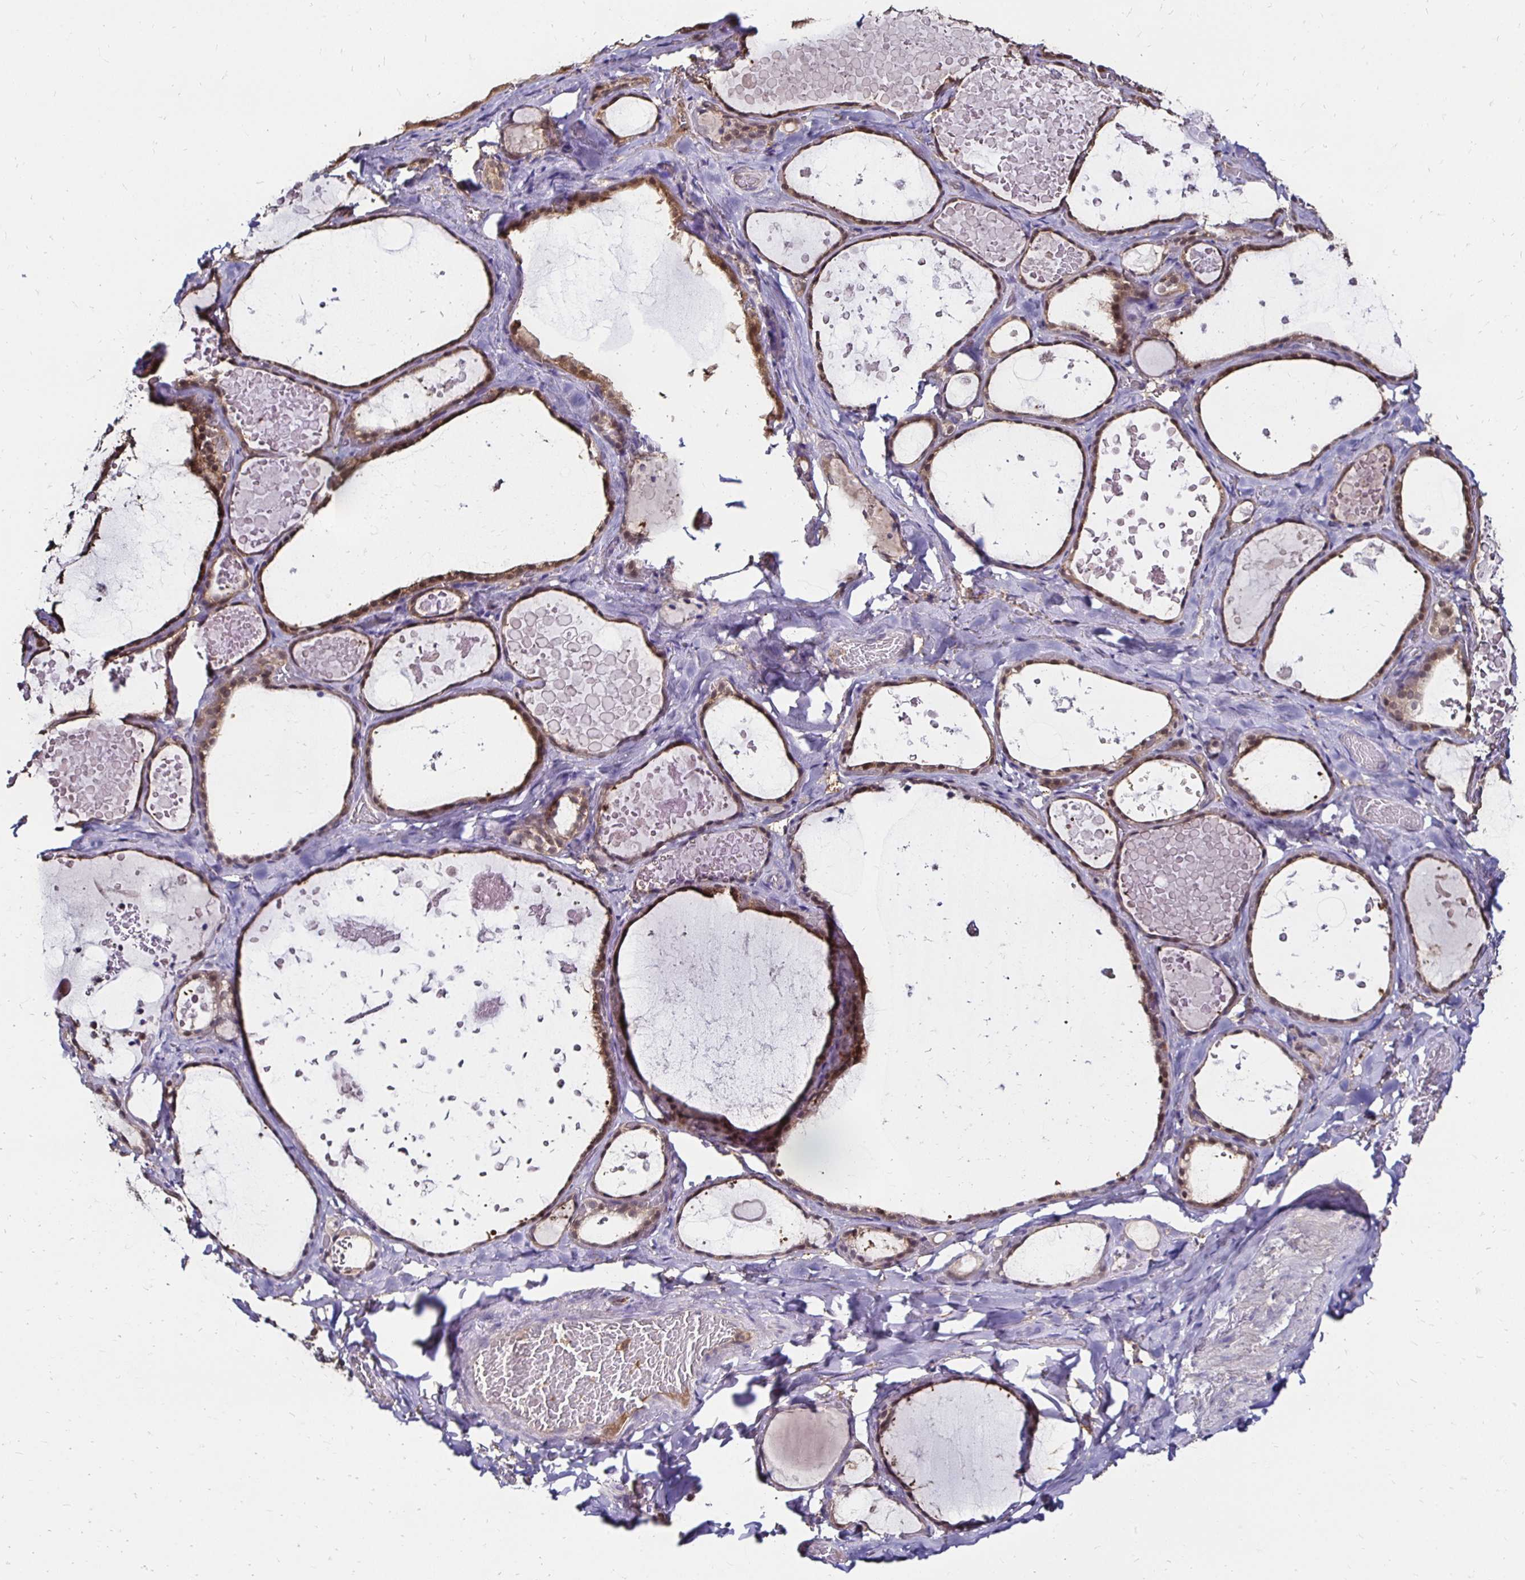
{"staining": {"intensity": "weak", "quantity": "25%-75%", "location": "cytoplasmic/membranous,nuclear"}, "tissue": "thyroid gland", "cell_type": "Glandular cells", "image_type": "normal", "snomed": [{"axis": "morphology", "description": "Normal tissue, NOS"}, {"axis": "topography", "description": "Thyroid gland"}], "caption": "Protein staining exhibits weak cytoplasmic/membranous,nuclear expression in about 25%-75% of glandular cells in benign thyroid gland.", "gene": "TXN", "patient": {"sex": "female", "age": 56}}